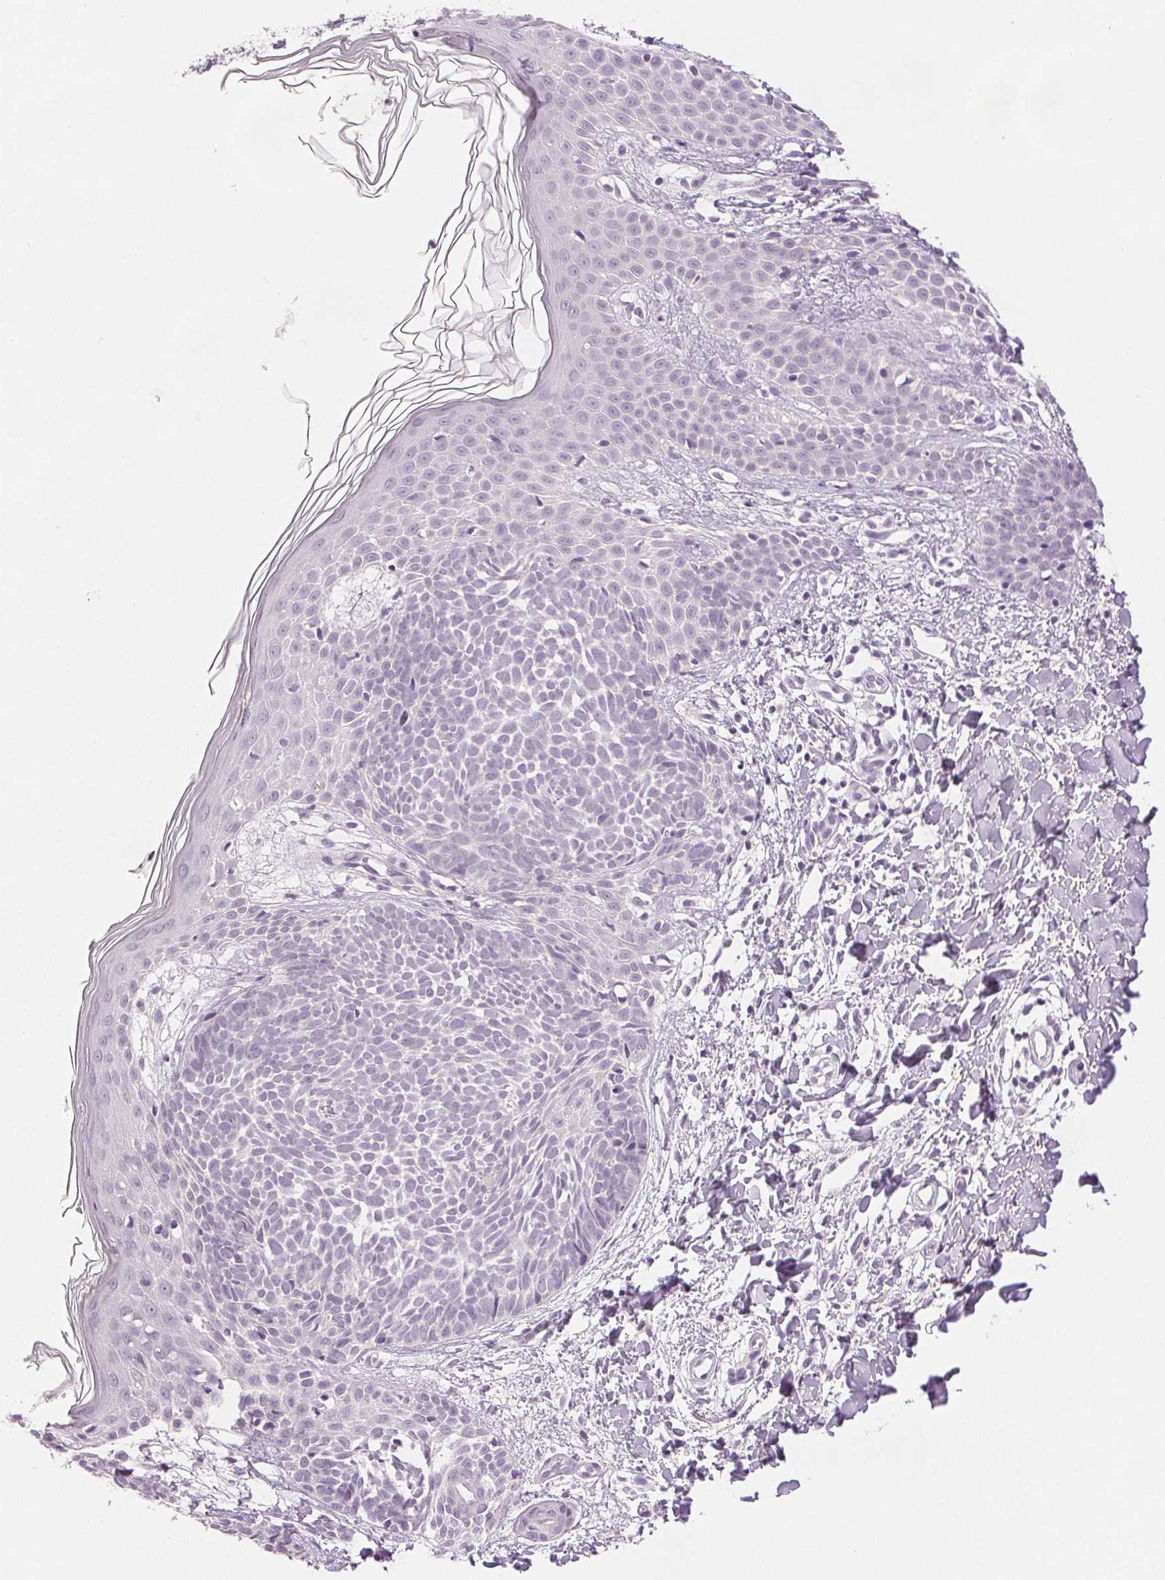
{"staining": {"intensity": "negative", "quantity": "none", "location": "none"}, "tissue": "skin cancer", "cell_type": "Tumor cells", "image_type": "cancer", "snomed": [{"axis": "morphology", "description": "Basal cell carcinoma"}, {"axis": "topography", "description": "Skin"}], "caption": "Skin basal cell carcinoma was stained to show a protein in brown. There is no significant expression in tumor cells. The staining is performed using DAB (3,3'-diaminobenzidine) brown chromogen with nuclei counter-stained in using hematoxylin.", "gene": "SCGN", "patient": {"sex": "female", "age": 51}}